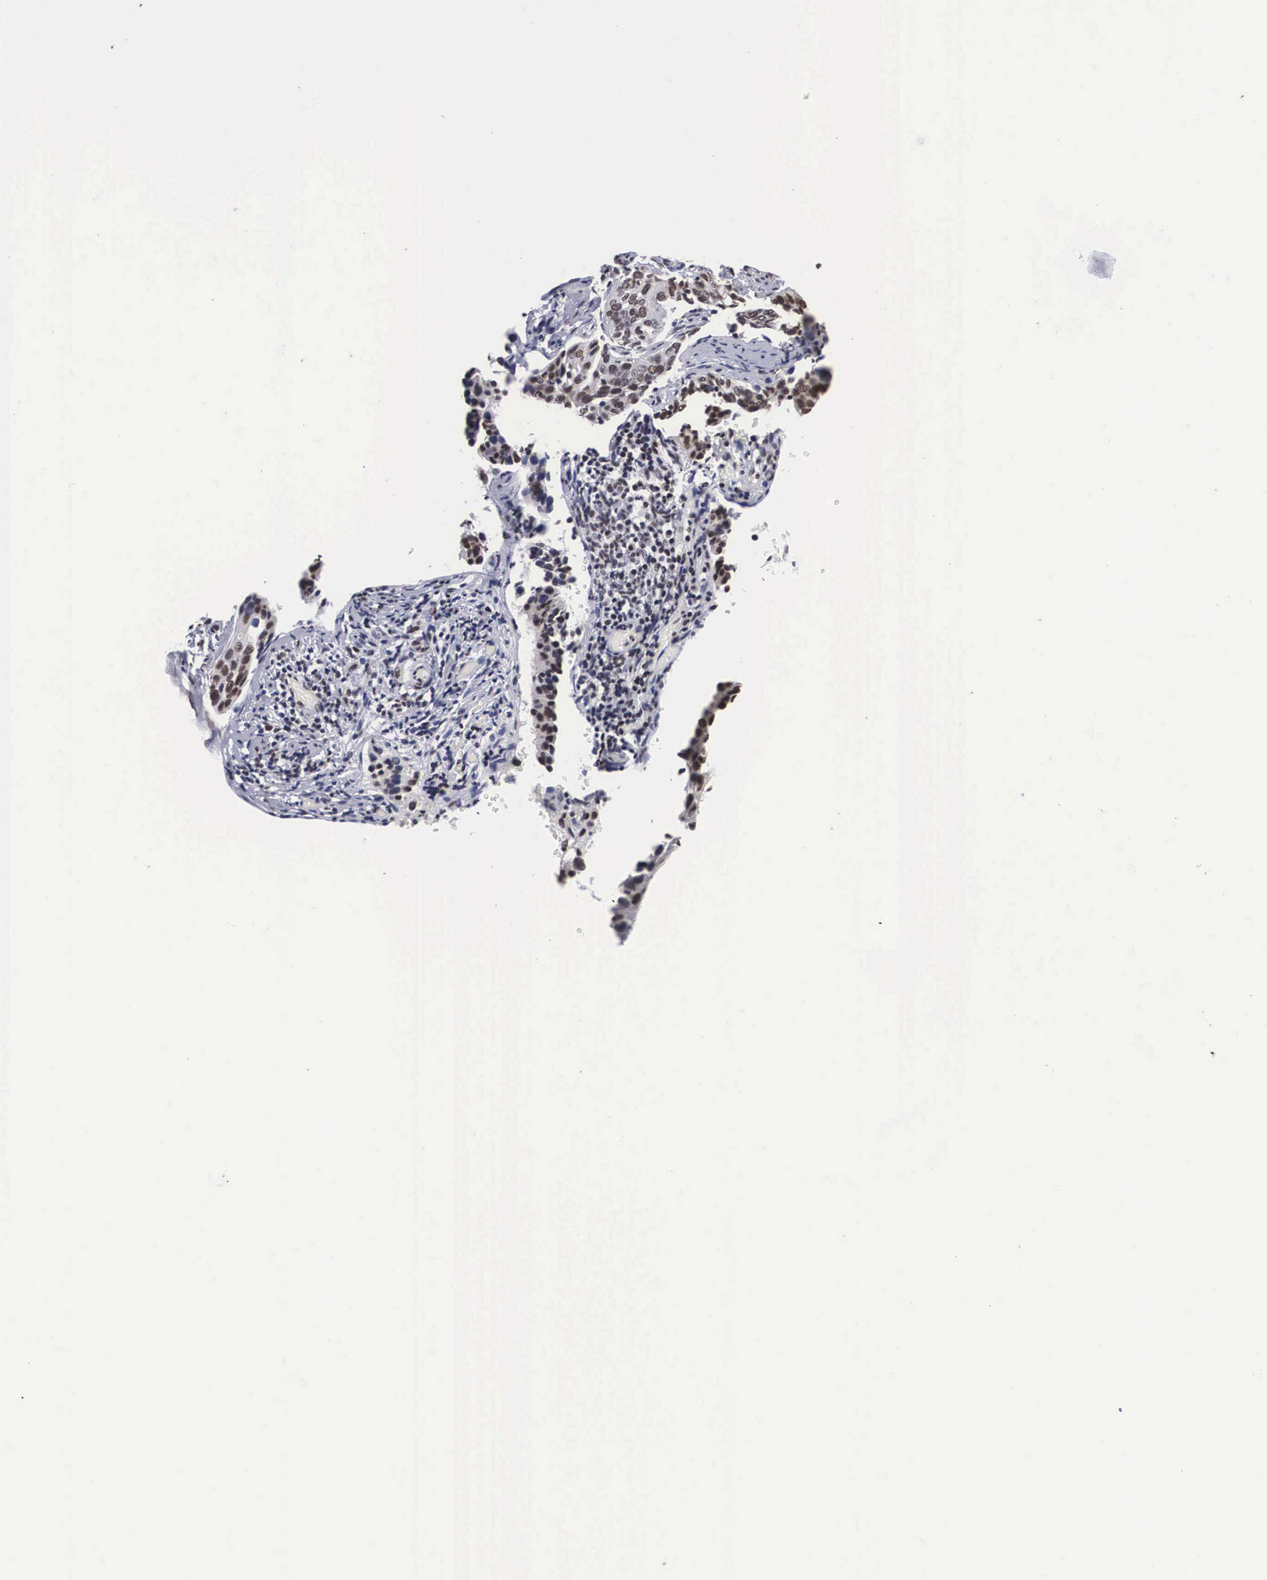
{"staining": {"intensity": "moderate", "quantity": "25%-75%", "location": "nuclear"}, "tissue": "cervical cancer", "cell_type": "Tumor cells", "image_type": "cancer", "snomed": [{"axis": "morphology", "description": "Squamous cell carcinoma, NOS"}, {"axis": "topography", "description": "Cervix"}], "caption": "Moderate nuclear positivity for a protein is identified in approximately 25%-75% of tumor cells of cervical cancer using IHC.", "gene": "ACIN1", "patient": {"sex": "female", "age": 31}}